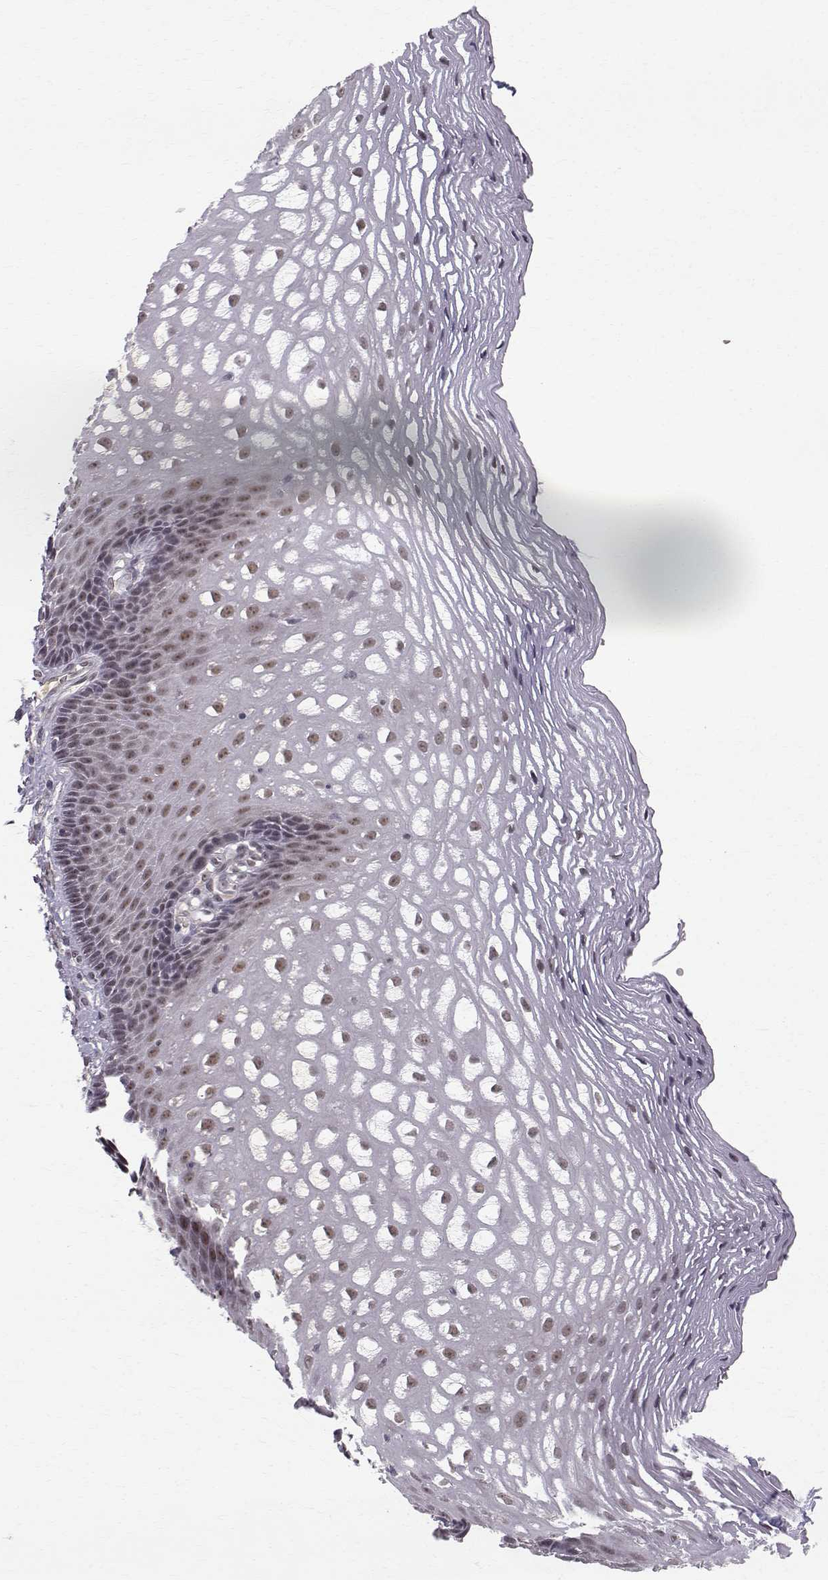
{"staining": {"intensity": "moderate", "quantity": "25%-75%", "location": "nuclear"}, "tissue": "esophagus", "cell_type": "Squamous epithelial cells", "image_type": "normal", "snomed": [{"axis": "morphology", "description": "Normal tissue, NOS"}, {"axis": "topography", "description": "Esophagus"}], "caption": "Immunohistochemical staining of normal human esophagus exhibits moderate nuclear protein staining in approximately 25%-75% of squamous epithelial cells.", "gene": "RPP38", "patient": {"sex": "male", "age": 76}}